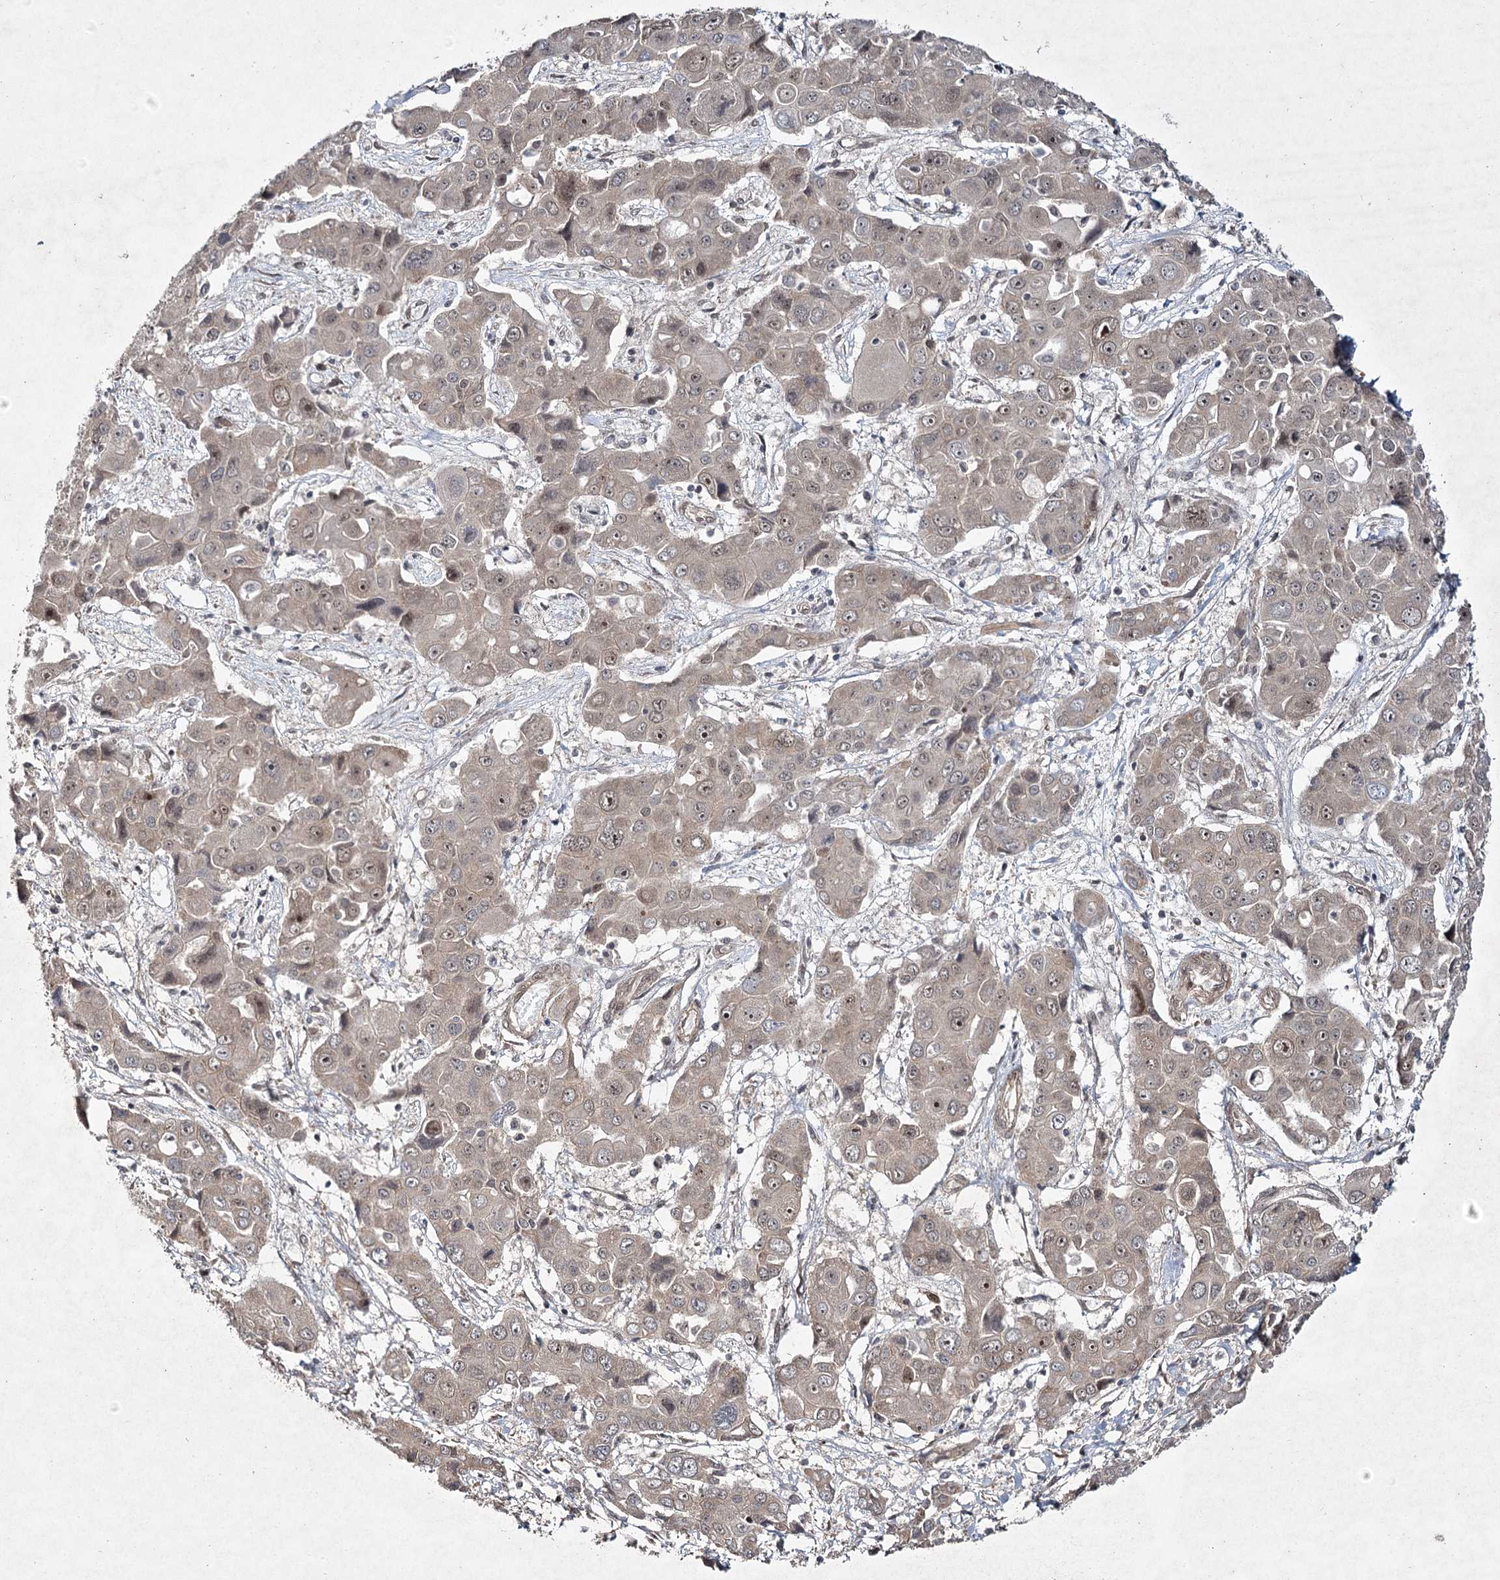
{"staining": {"intensity": "weak", "quantity": "25%-75%", "location": "nuclear"}, "tissue": "liver cancer", "cell_type": "Tumor cells", "image_type": "cancer", "snomed": [{"axis": "morphology", "description": "Cholangiocarcinoma"}, {"axis": "topography", "description": "Liver"}], "caption": "Immunohistochemistry (IHC) photomicrograph of liver cancer stained for a protein (brown), which exhibits low levels of weak nuclear expression in approximately 25%-75% of tumor cells.", "gene": "DCUN1D4", "patient": {"sex": "male", "age": 67}}